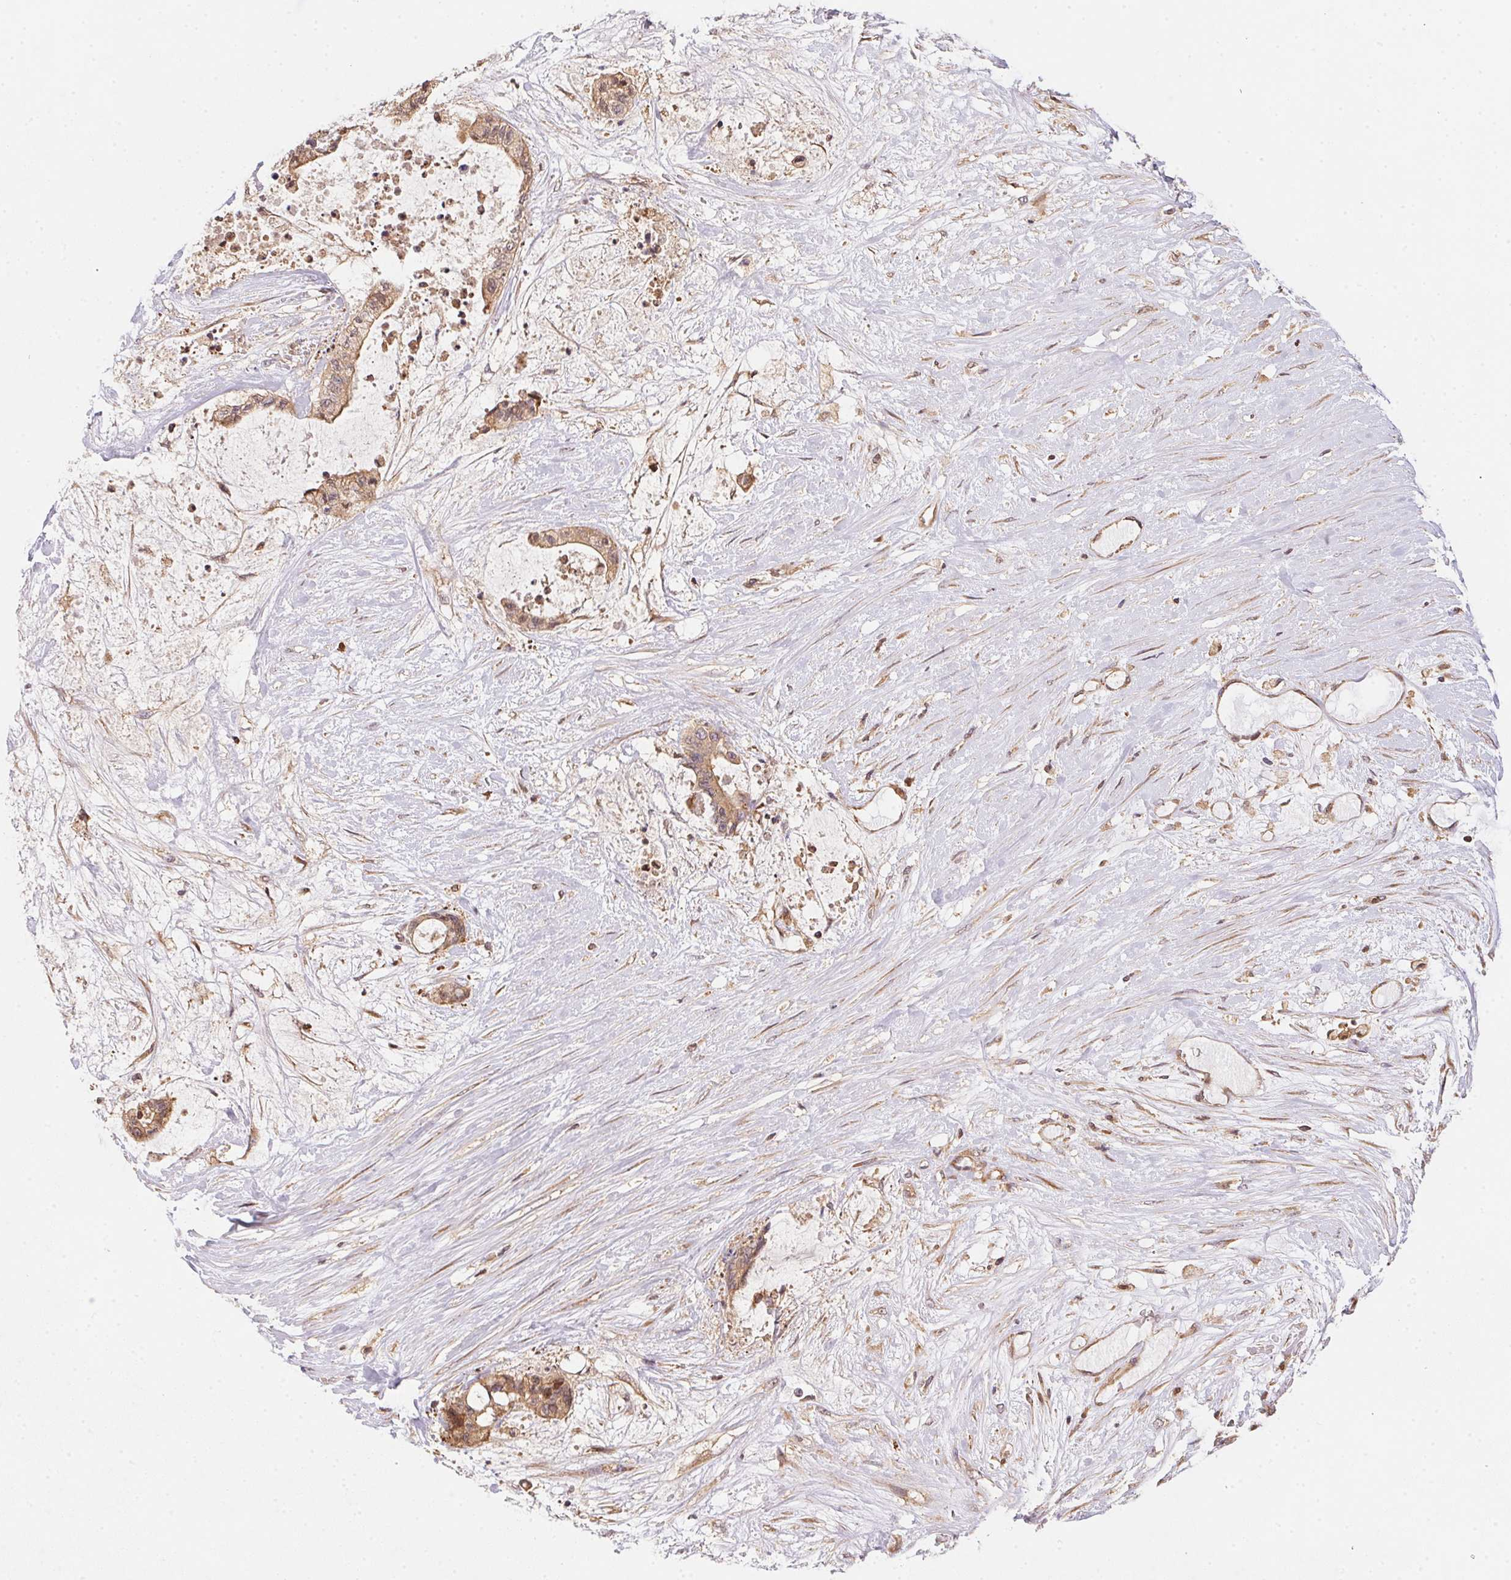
{"staining": {"intensity": "weak", "quantity": ">75%", "location": "cytoplasmic/membranous,nuclear"}, "tissue": "liver cancer", "cell_type": "Tumor cells", "image_type": "cancer", "snomed": [{"axis": "morphology", "description": "Normal tissue, NOS"}, {"axis": "morphology", "description": "Cholangiocarcinoma"}, {"axis": "topography", "description": "Liver"}, {"axis": "topography", "description": "Peripheral nerve tissue"}], "caption": "This histopathology image reveals IHC staining of liver cancer, with low weak cytoplasmic/membranous and nuclear staining in about >75% of tumor cells.", "gene": "MEX3D", "patient": {"sex": "female", "age": 73}}